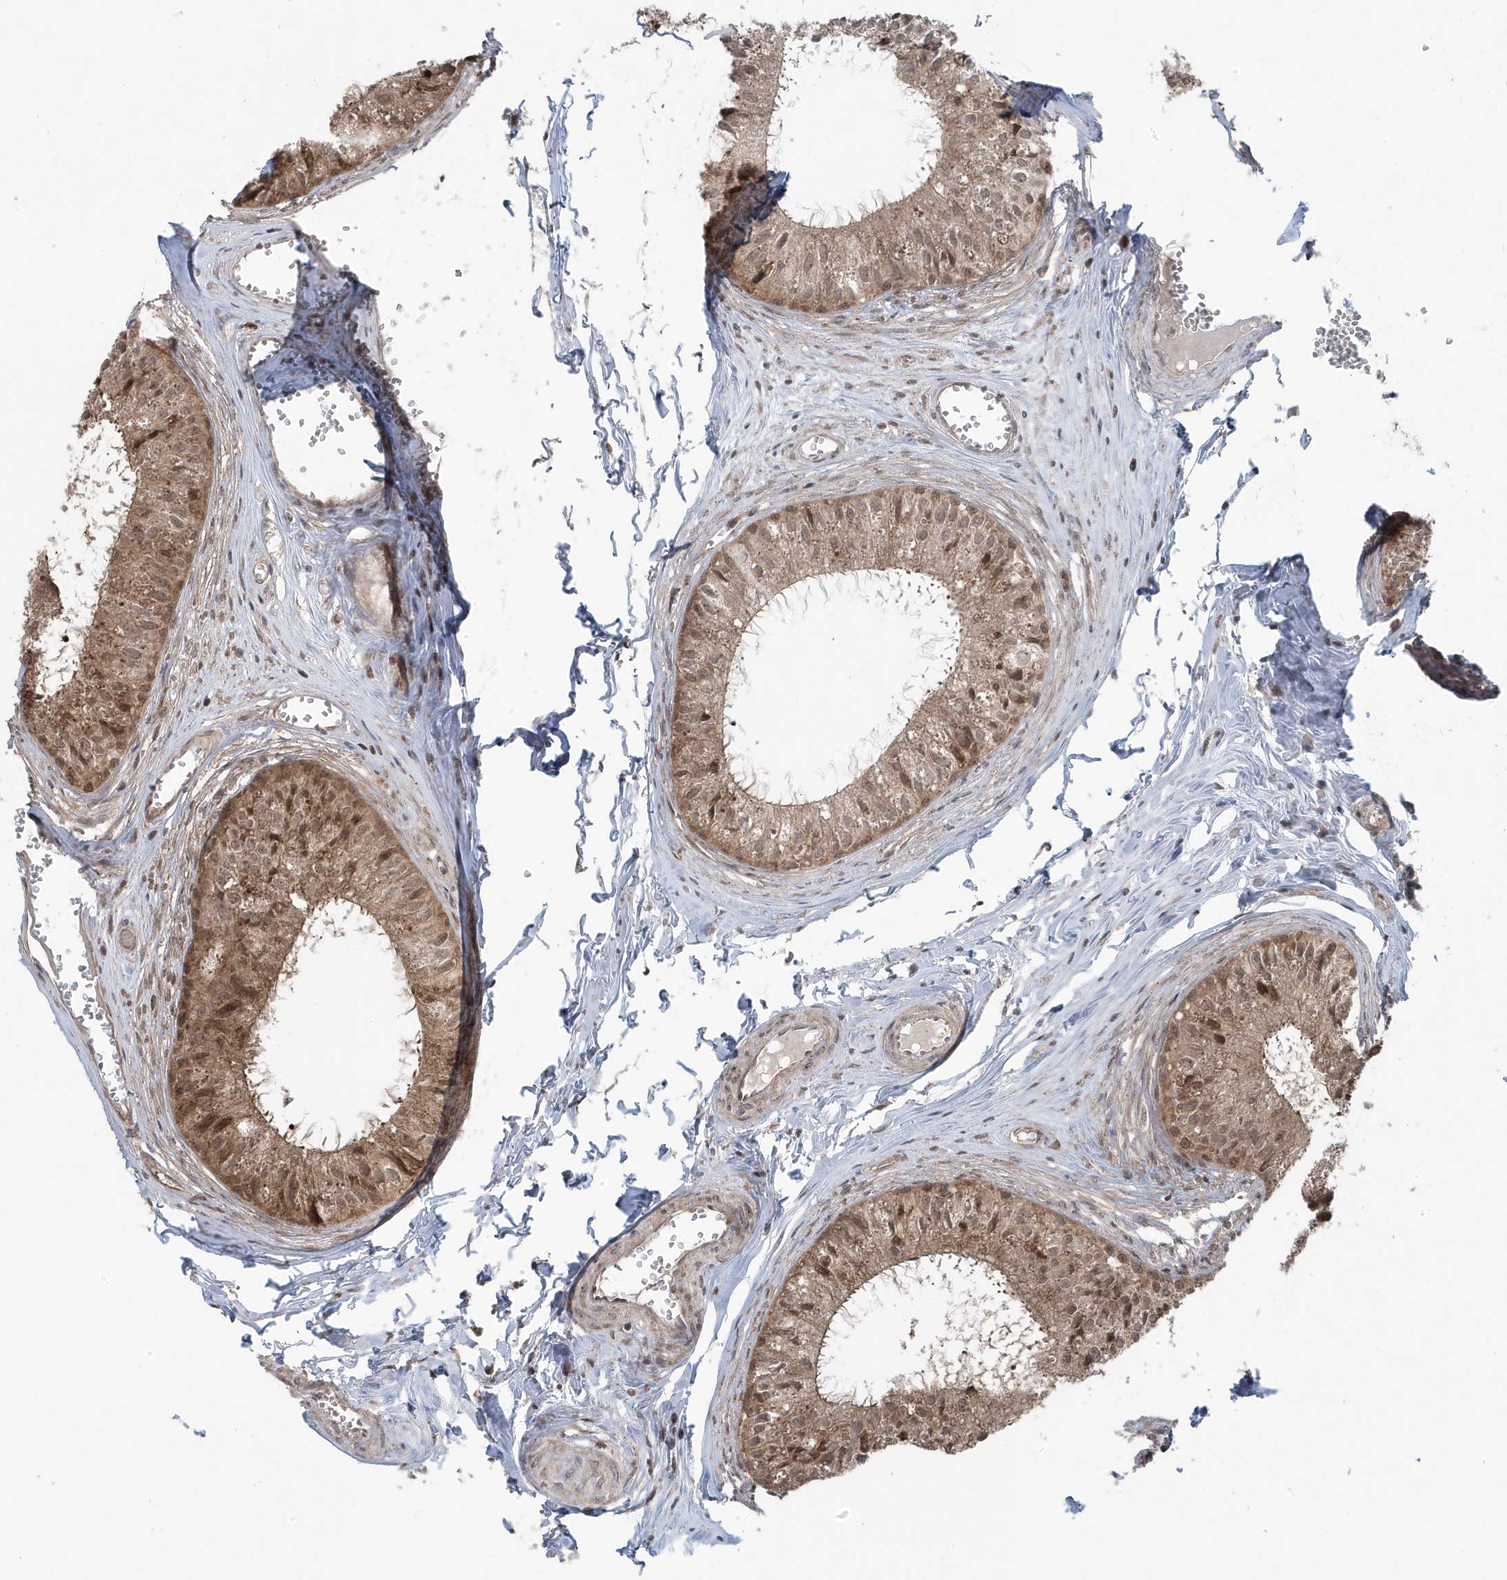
{"staining": {"intensity": "moderate", "quantity": ">75%", "location": "cytoplasmic/membranous,nuclear"}, "tissue": "epididymis", "cell_type": "Glandular cells", "image_type": "normal", "snomed": [{"axis": "morphology", "description": "Normal tissue, NOS"}, {"axis": "topography", "description": "Epididymis"}], "caption": "This is a histology image of IHC staining of benign epididymis, which shows moderate staining in the cytoplasmic/membranous,nuclear of glandular cells.", "gene": "MAPK1IP1L", "patient": {"sex": "male", "age": 36}}